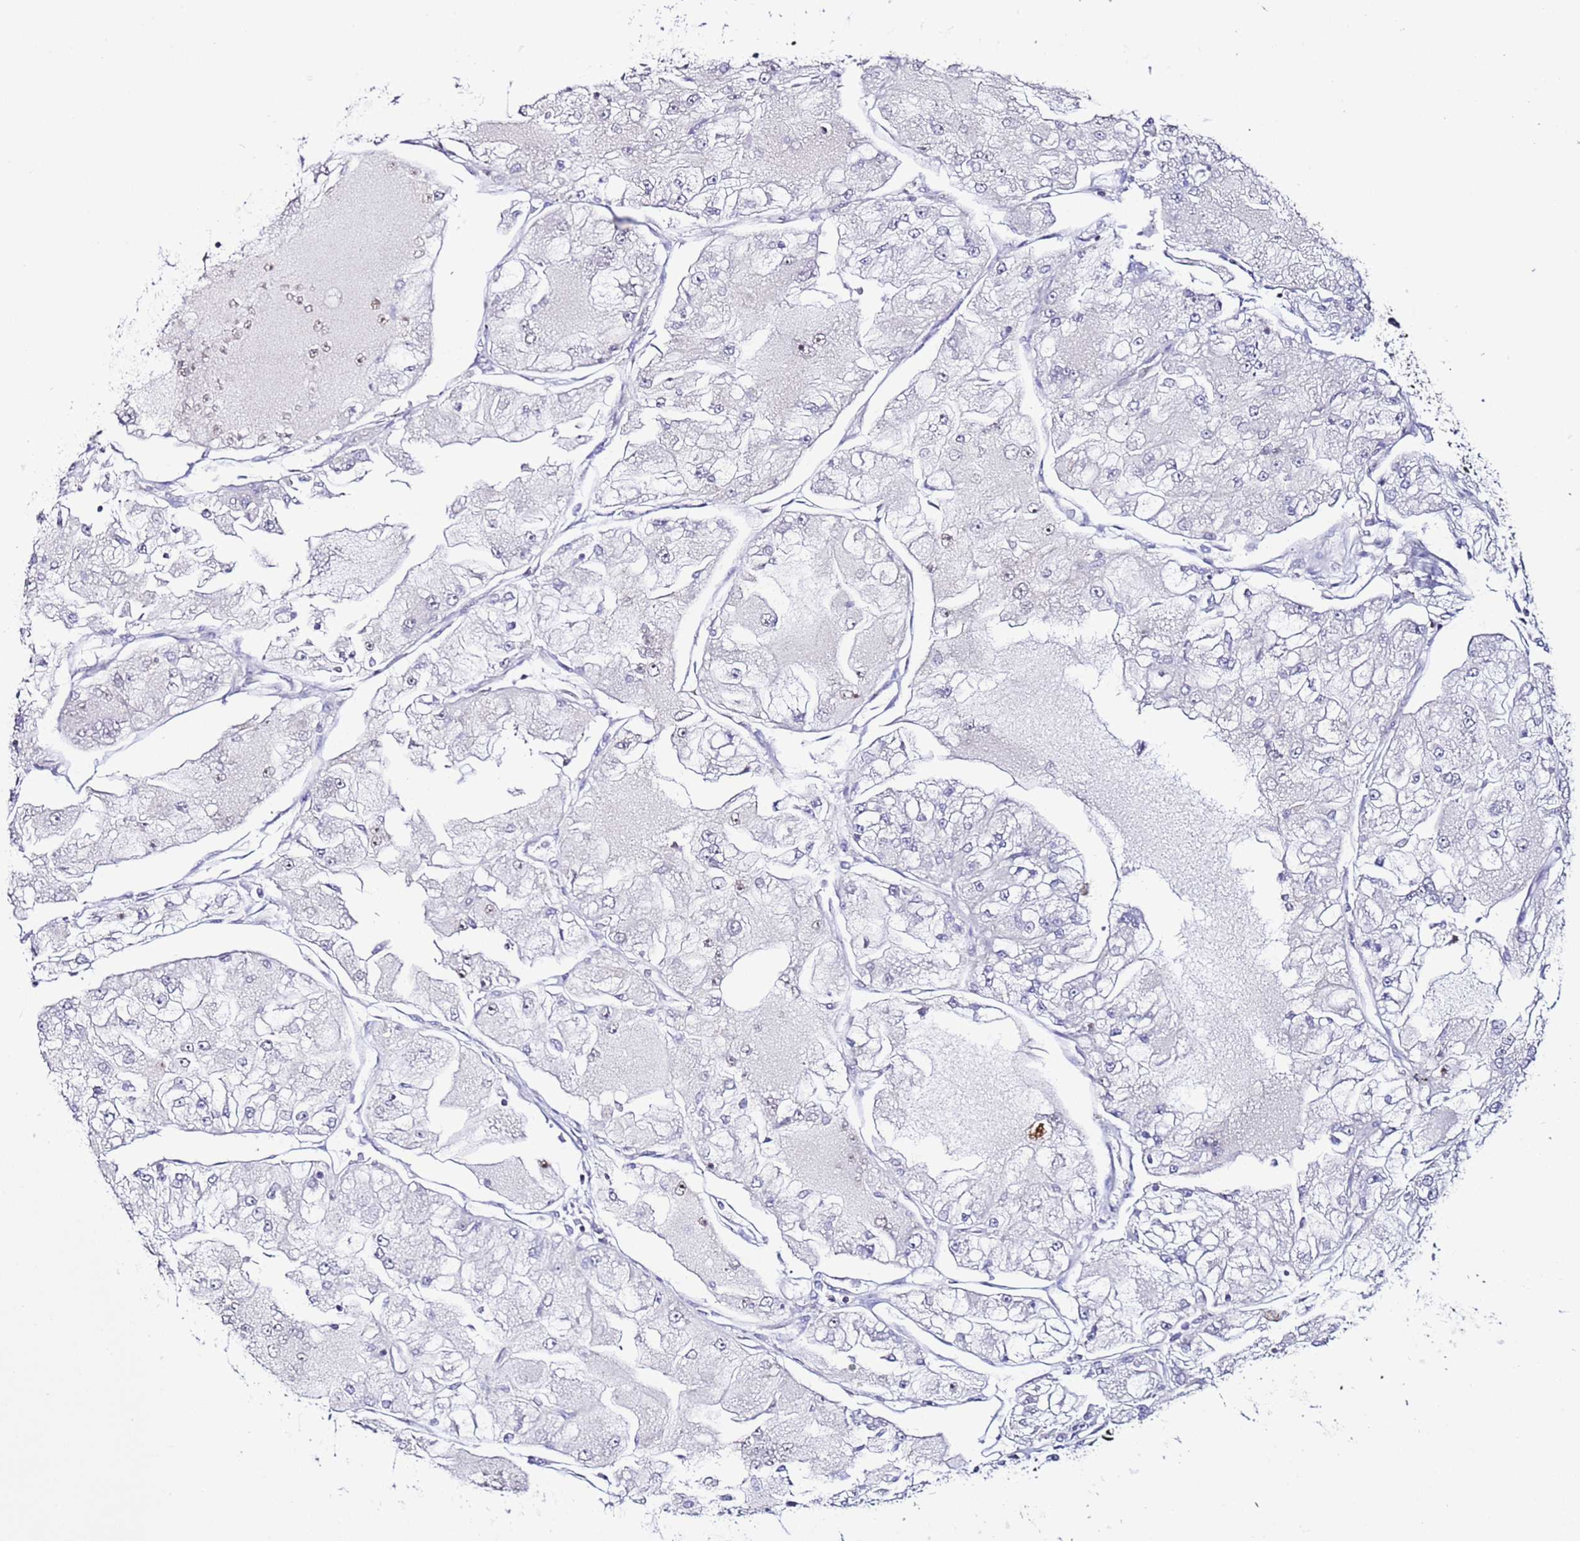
{"staining": {"intensity": "weak", "quantity": "<25%", "location": "nuclear"}, "tissue": "renal cancer", "cell_type": "Tumor cells", "image_type": "cancer", "snomed": [{"axis": "morphology", "description": "Adenocarcinoma, NOS"}, {"axis": "topography", "description": "Kidney"}], "caption": "The photomicrograph demonstrates no staining of tumor cells in renal cancer.", "gene": "TENM3", "patient": {"sex": "female", "age": 72}}